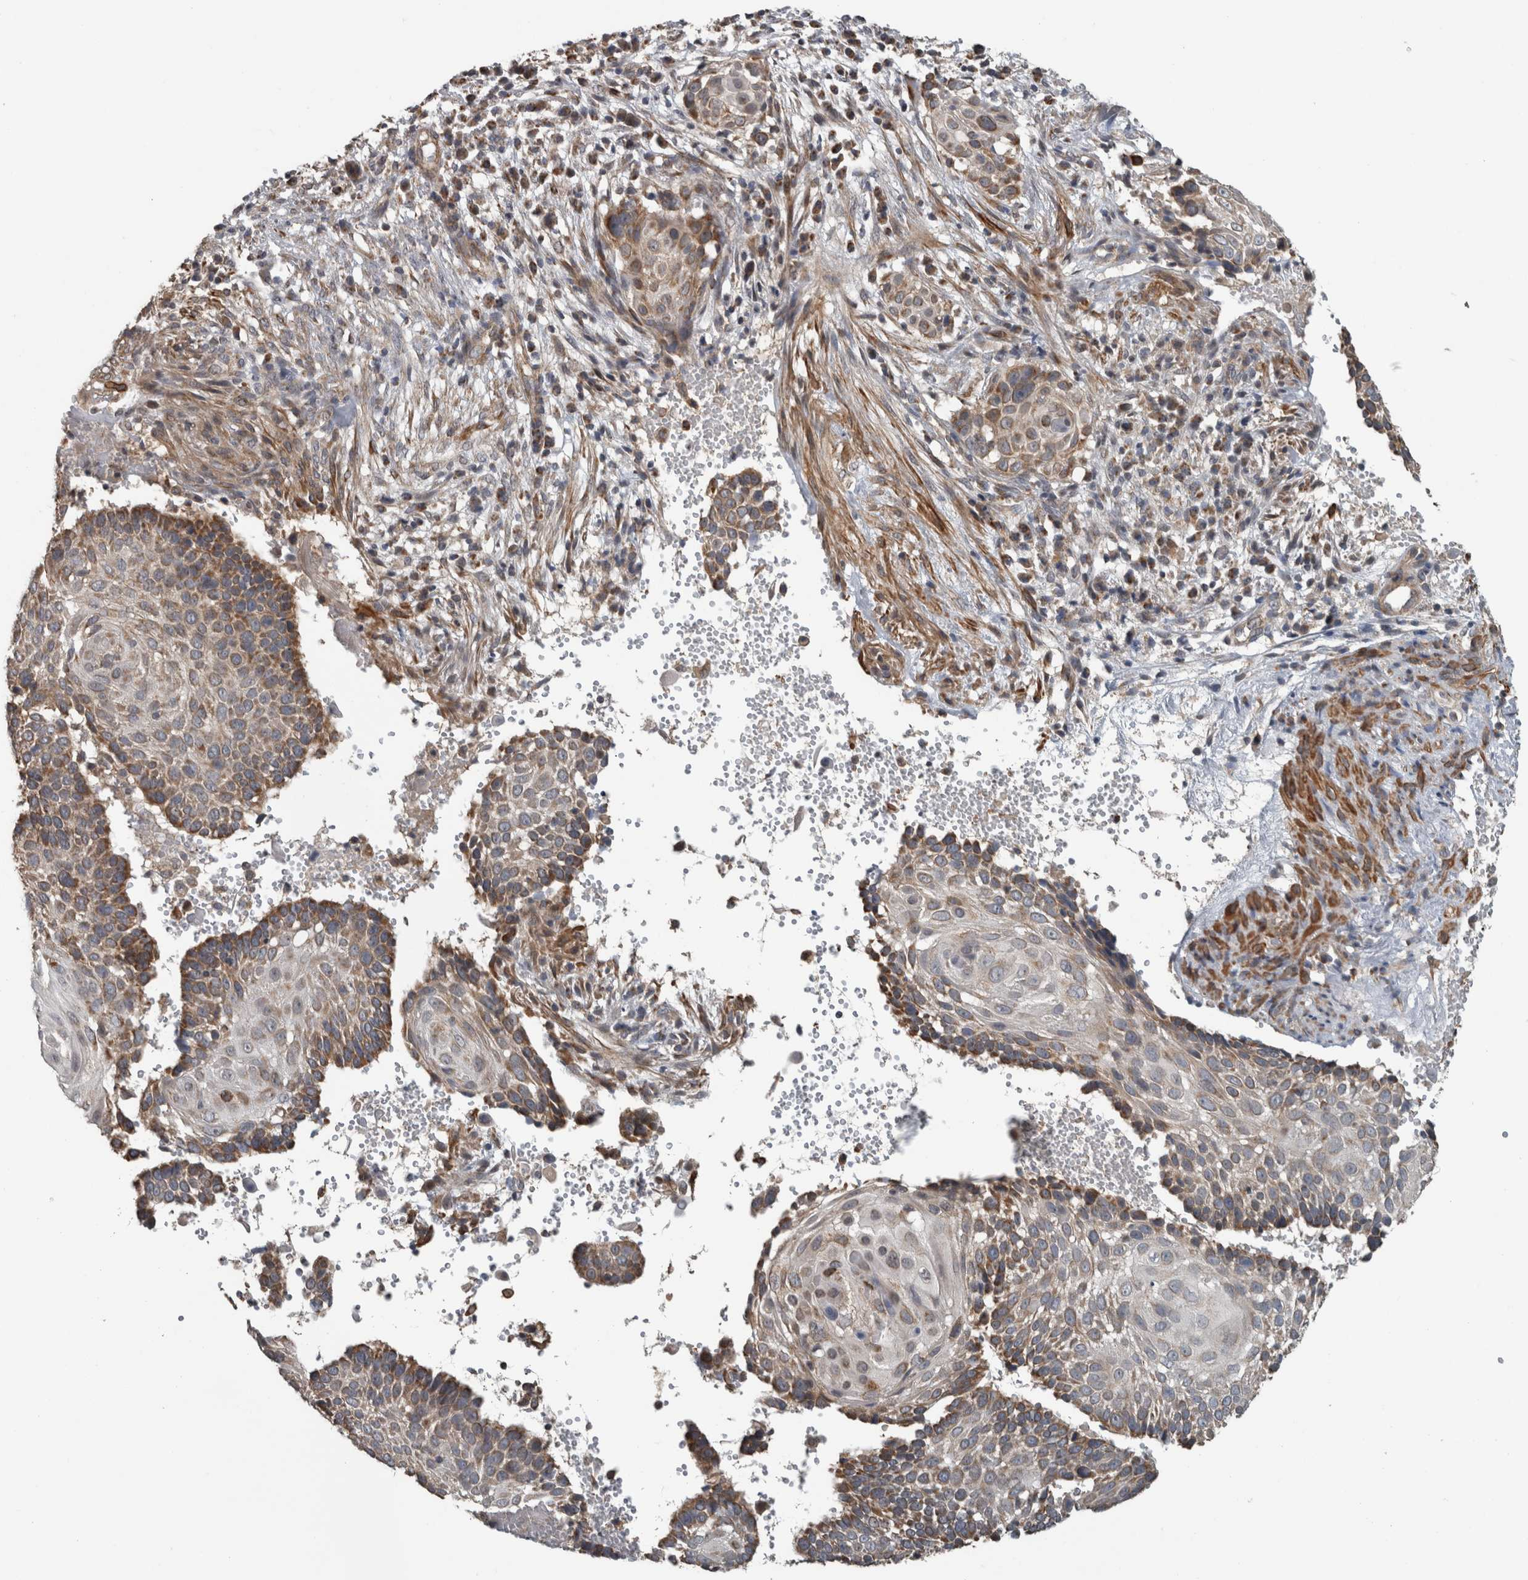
{"staining": {"intensity": "moderate", "quantity": ">75%", "location": "cytoplasmic/membranous"}, "tissue": "cervical cancer", "cell_type": "Tumor cells", "image_type": "cancer", "snomed": [{"axis": "morphology", "description": "Squamous cell carcinoma, NOS"}, {"axis": "topography", "description": "Cervix"}], "caption": "Protein staining of cervical squamous cell carcinoma tissue reveals moderate cytoplasmic/membranous positivity in approximately >75% of tumor cells. Using DAB (brown) and hematoxylin (blue) stains, captured at high magnification using brightfield microscopy.", "gene": "ARMC1", "patient": {"sex": "female", "age": 74}}